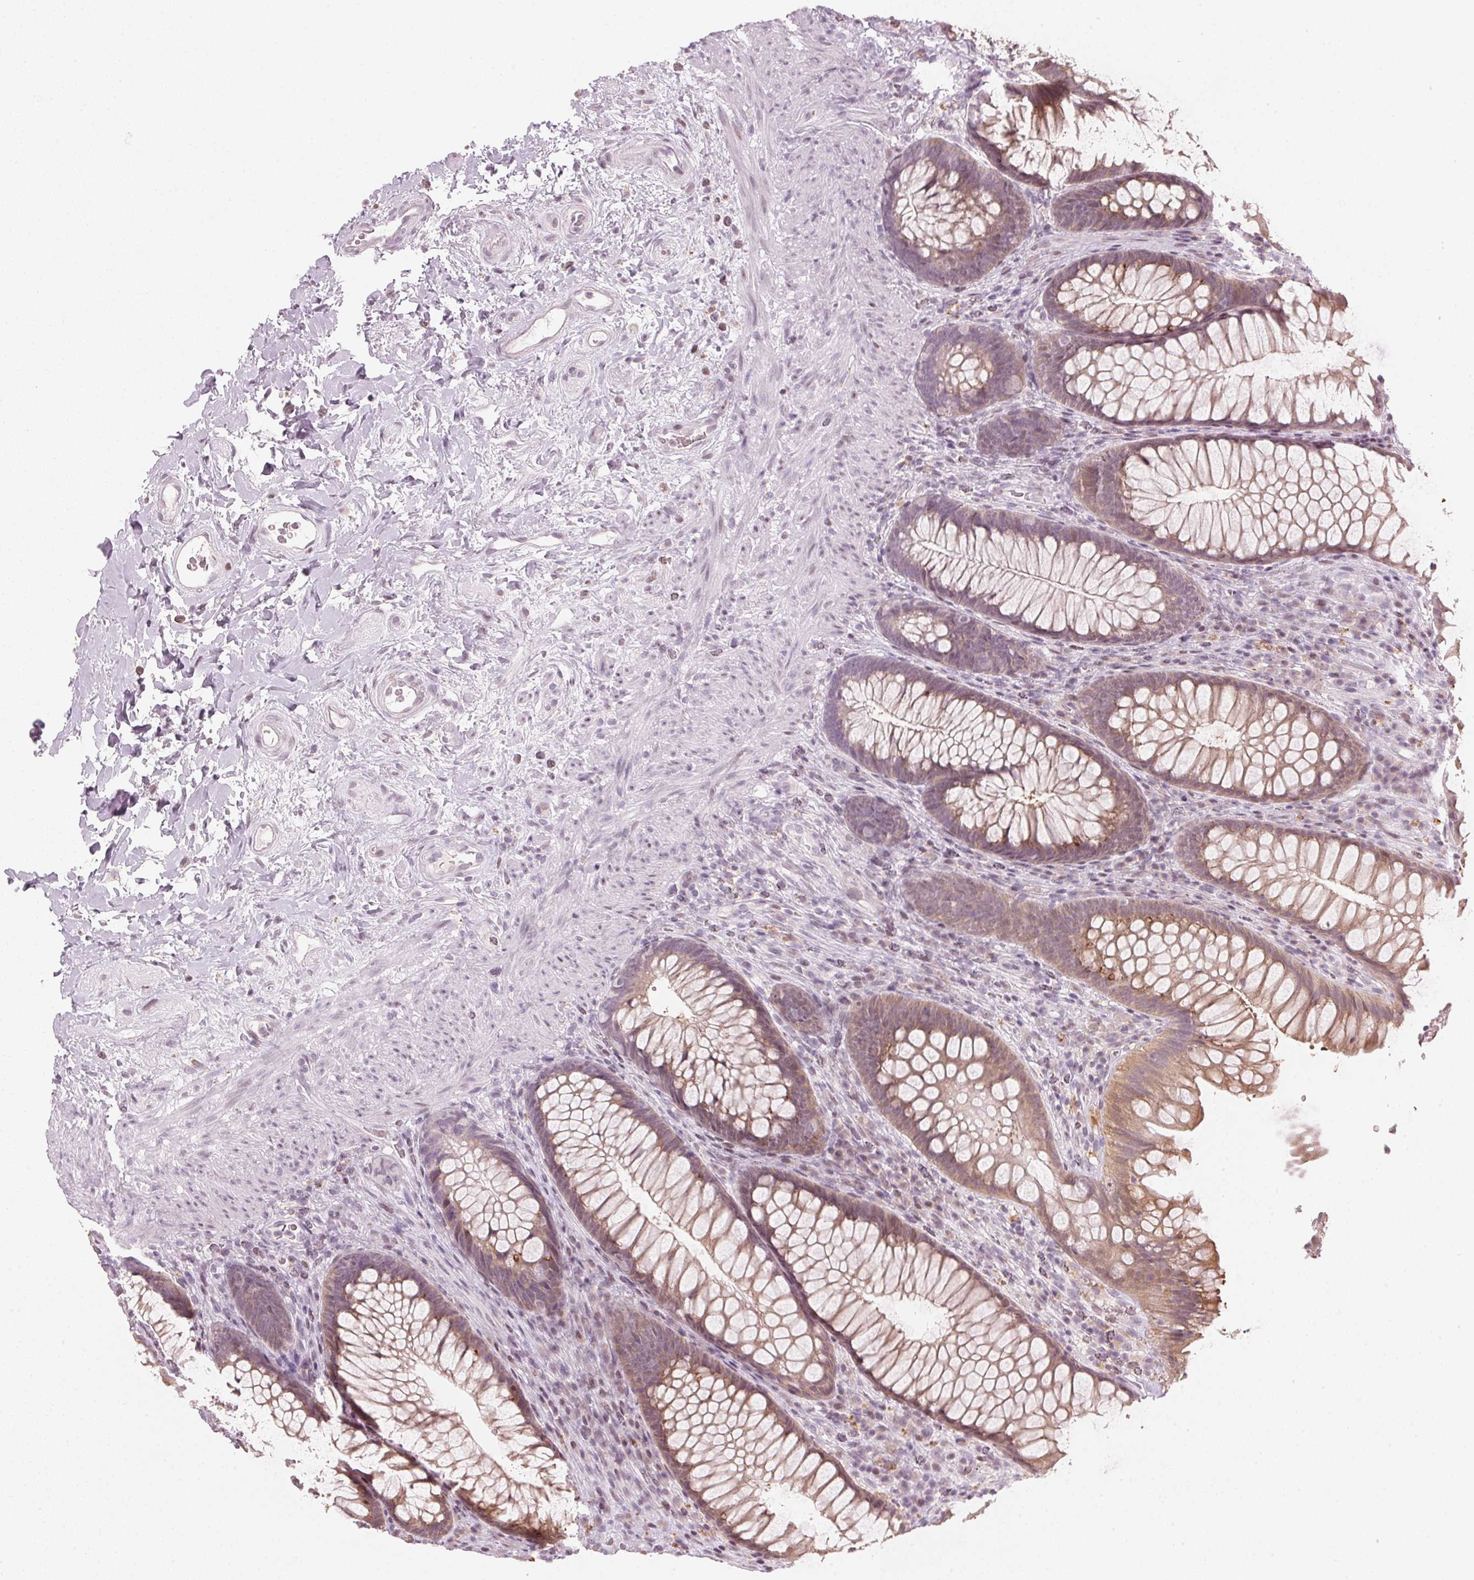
{"staining": {"intensity": "moderate", "quantity": ">75%", "location": "cytoplasmic/membranous"}, "tissue": "rectum", "cell_type": "Glandular cells", "image_type": "normal", "snomed": [{"axis": "morphology", "description": "Normal tissue, NOS"}, {"axis": "topography", "description": "Smooth muscle"}, {"axis": "topography", "description": "Rectum"}], "caption": "Glandular cells display medium levels of moderate cytoplasmic/membranous expression in approximately >75% of cells in normal human rectum. (Brightfield microscopy of DAB IHC at high magnification).", "gene": "SFRP4", "patient": {"sex": "male", "age": 53}}